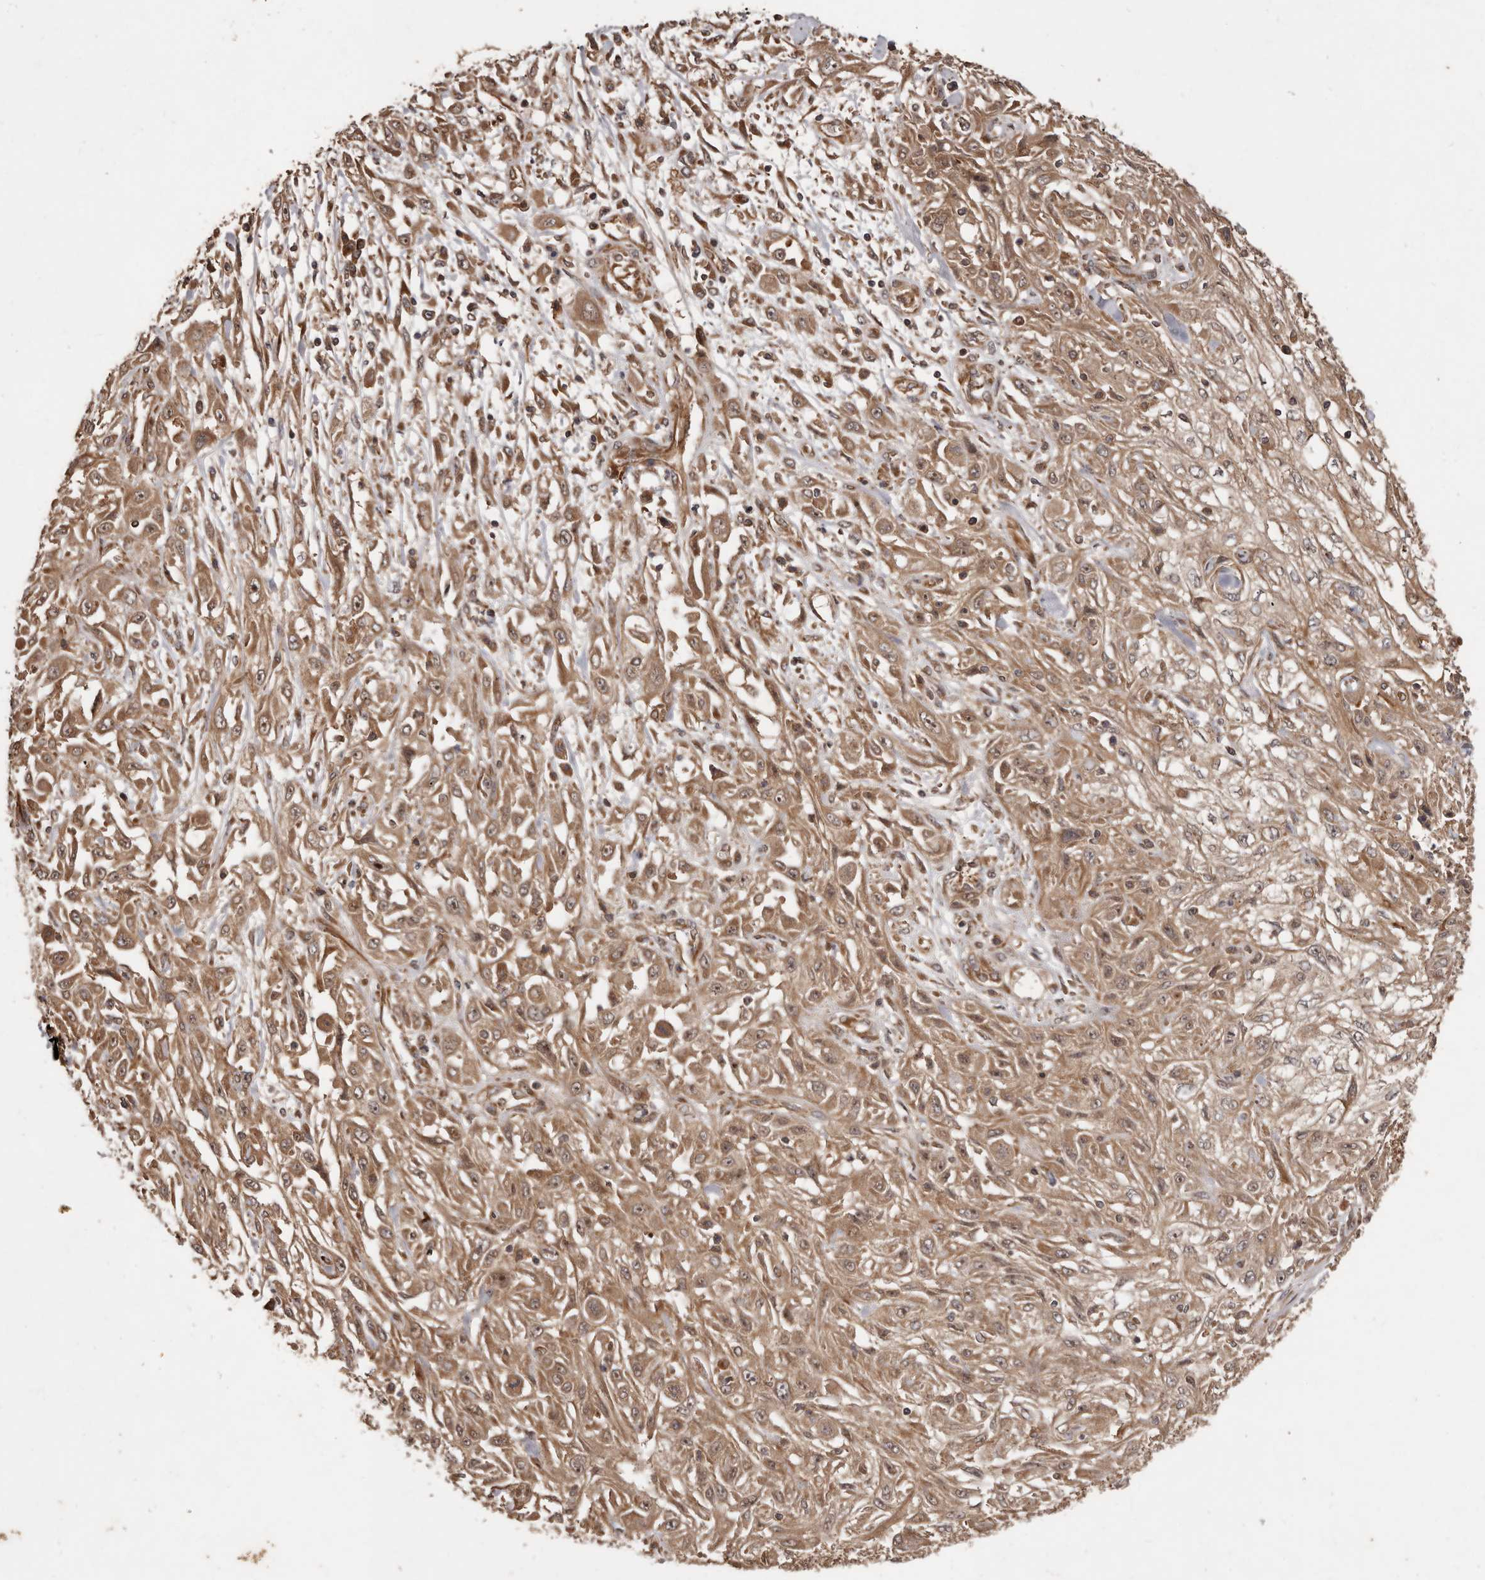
{"staining": {"intensity": "moderate", "quantity": ">75%", "location": "cytoplasmic/membranous"}, "tissue": "skin cancer", "cell_type": "Tumor cells", "image_type": "cancer", "snomed": [{"axis": "morphology", "description": "Squamous cell carcinoma, NOS"}, {"axis": "morphology", "description": "Squamous cell carcinoma, metastatic, NOS"}, {"axis": "topography", "description": "Skin"}, {"axis": "topography", "description": "Lymph node"}], "caption": "Moderate cytoplasmic/membranous expression is appreciated in approximately >75% of tumor cells in skin cancer (metastatic squamous cell carcinoma). The staining is performed using DAB (3,3'-diaminobenzidine) brown chromogen to label protein expression. The nuclei are counter-stained blue using hematoxylin.", "gene": "STK36", "patient": {"sex": "male", "age": 75}}